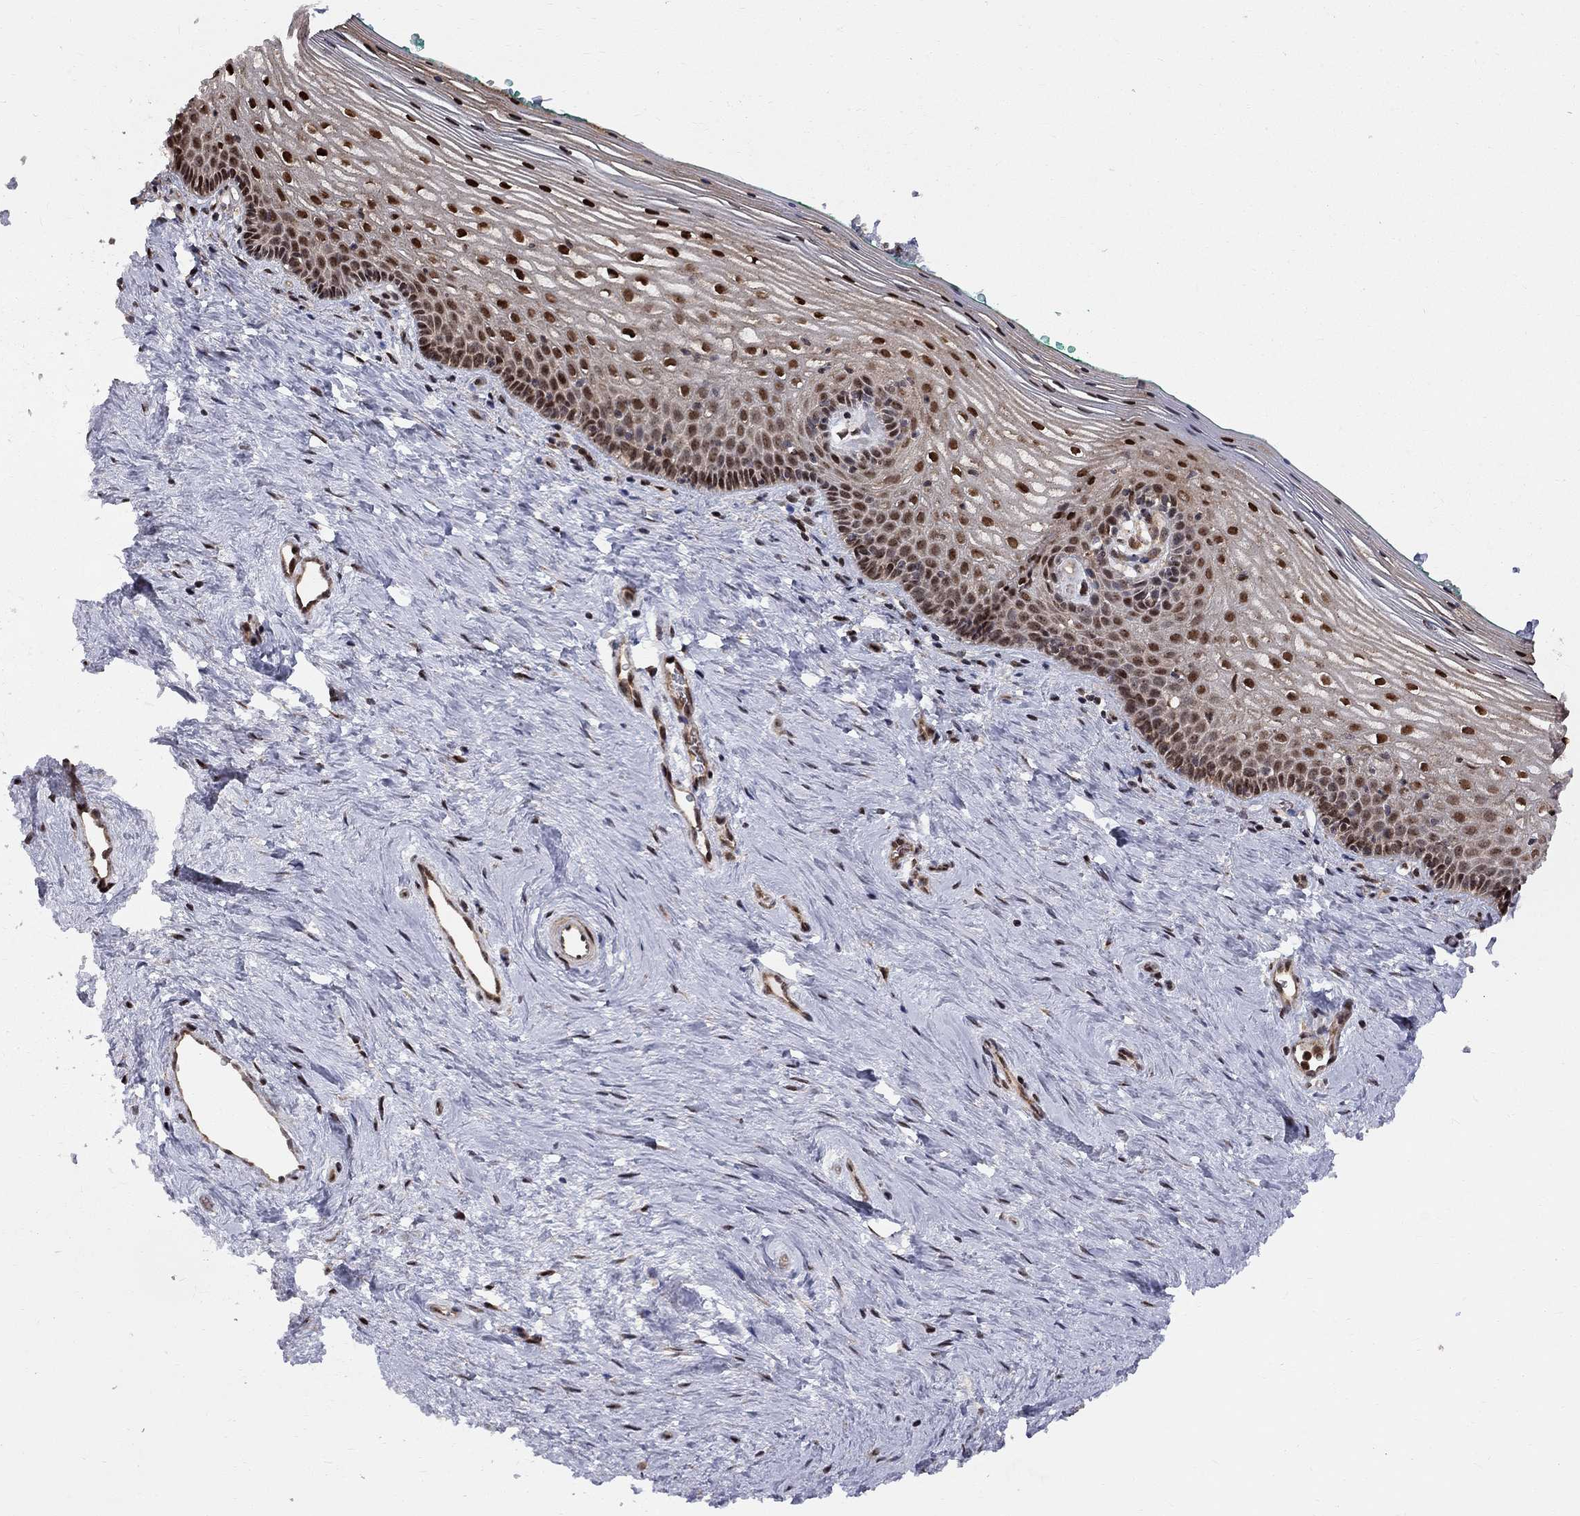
{"staining": {"intensity": "strong", "quantity": ">75%", "location": "nuclear"}, "tissue": "vagina", "cell_type": "Squamous epithelial cells", "image_type": "normal", "snomed": [{"axis": "morphology", "description": "Normal tissue, NOS"}, {"axis": "topography", "description": "Vagina"}], "caption": "Protein analysis of benign vagina exhibits strong nuclear positivity in approximately >75% of squamous epithelial cells. Nuclei are stained in blue.", "gene": "ELOB", "patient": {"sex": "female", "age": 45}}